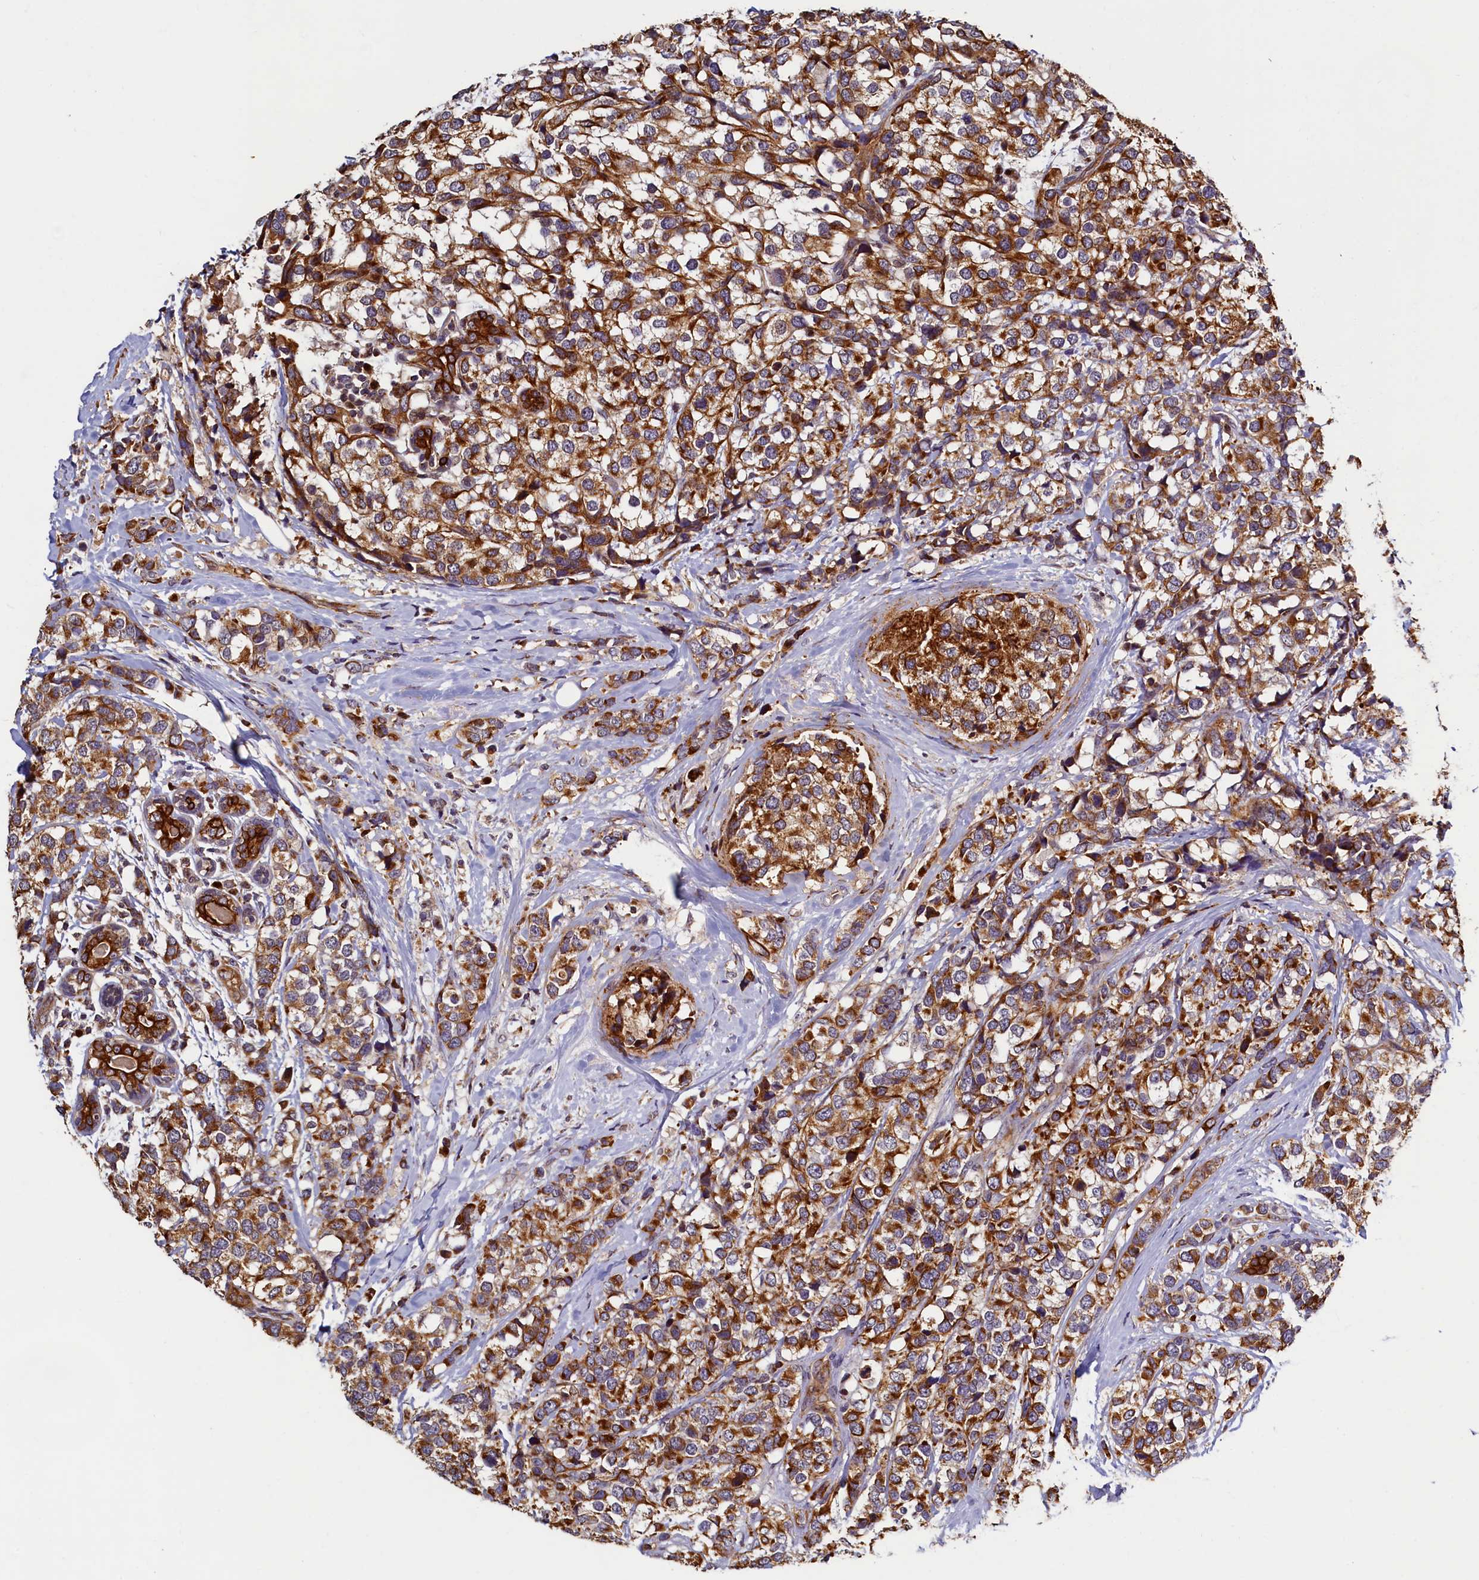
{"staining": {"intensity": "strong", "quantity": ">75%", "location": "cytoplasmic/membranous"}, "tissue": "breast cancer", "cell_type": "Tumor cells", "image_type": "cancer", "snomed": [{"axis": "morphology", "description": "Lobular carcinoma"}, {"axis": "topography", "description": "Breast"}], "caption": "Strong cytoplasmic/membranous positivity is seen in about >75% of tumor cells in breast cancer.", "gene": "NCKAP5L", "patient": {"sex": "female", "age": 59}}